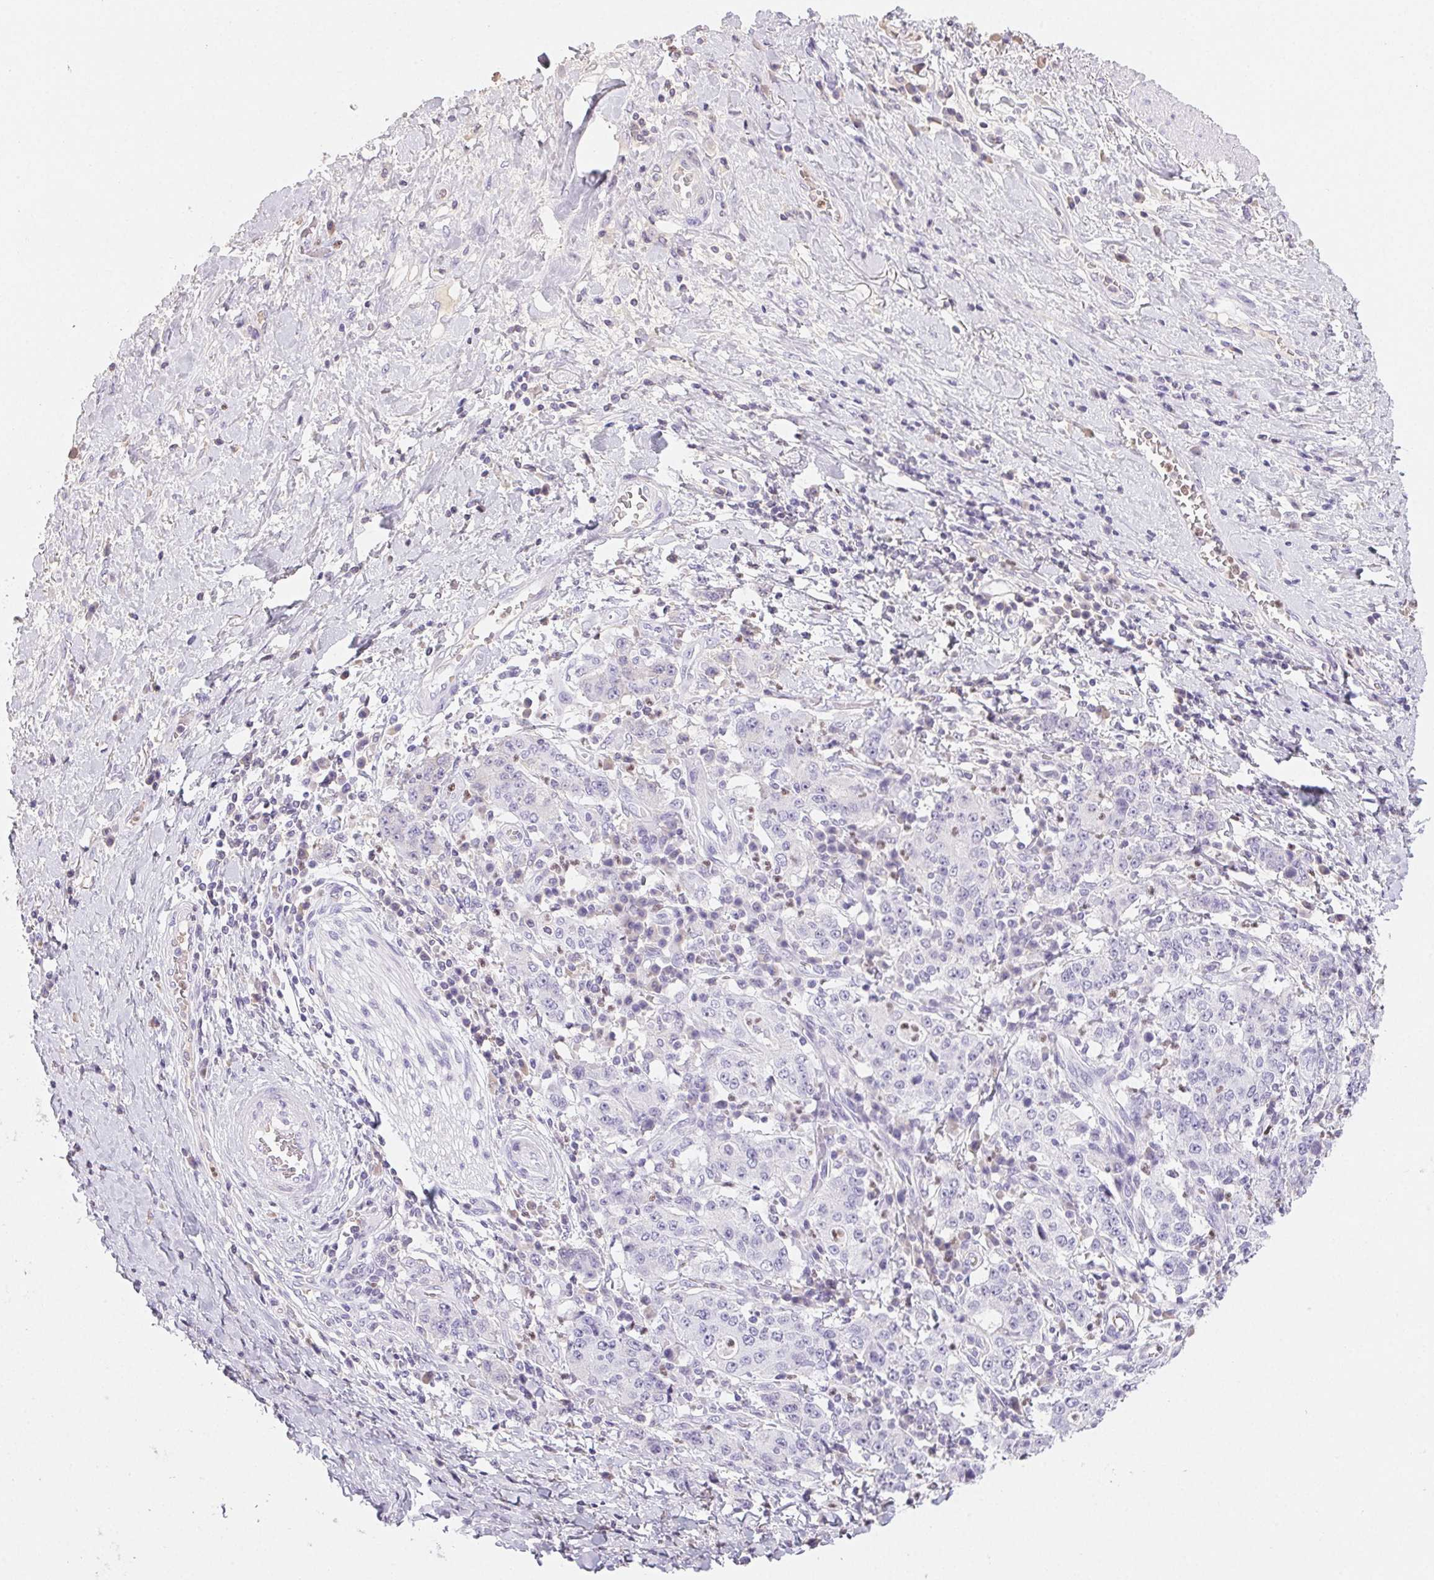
{"staining": {"intensity": "negative", "quantity": "none", "location": "none"}, "tissue": "stomach cancer", "cell_type": "Tumor cells", "image_type": "cancer", "snomed": [{"axis": "morphology", "description": "Normal tissue, NOS"}, {"axis": "morphology", "description": "Adenocarcinoma, NOS"}, {"axis": "topography", "description": "Stomach, upper"}, {"axis": "topography", "description": "Stomach"}], "caption": "Immunohistochemical staining of human stomach adenocarcinoma shows no significant positivity in tumor cells.", "gene": "PADI4", "patient": {"sex": "male", "age": 59}}